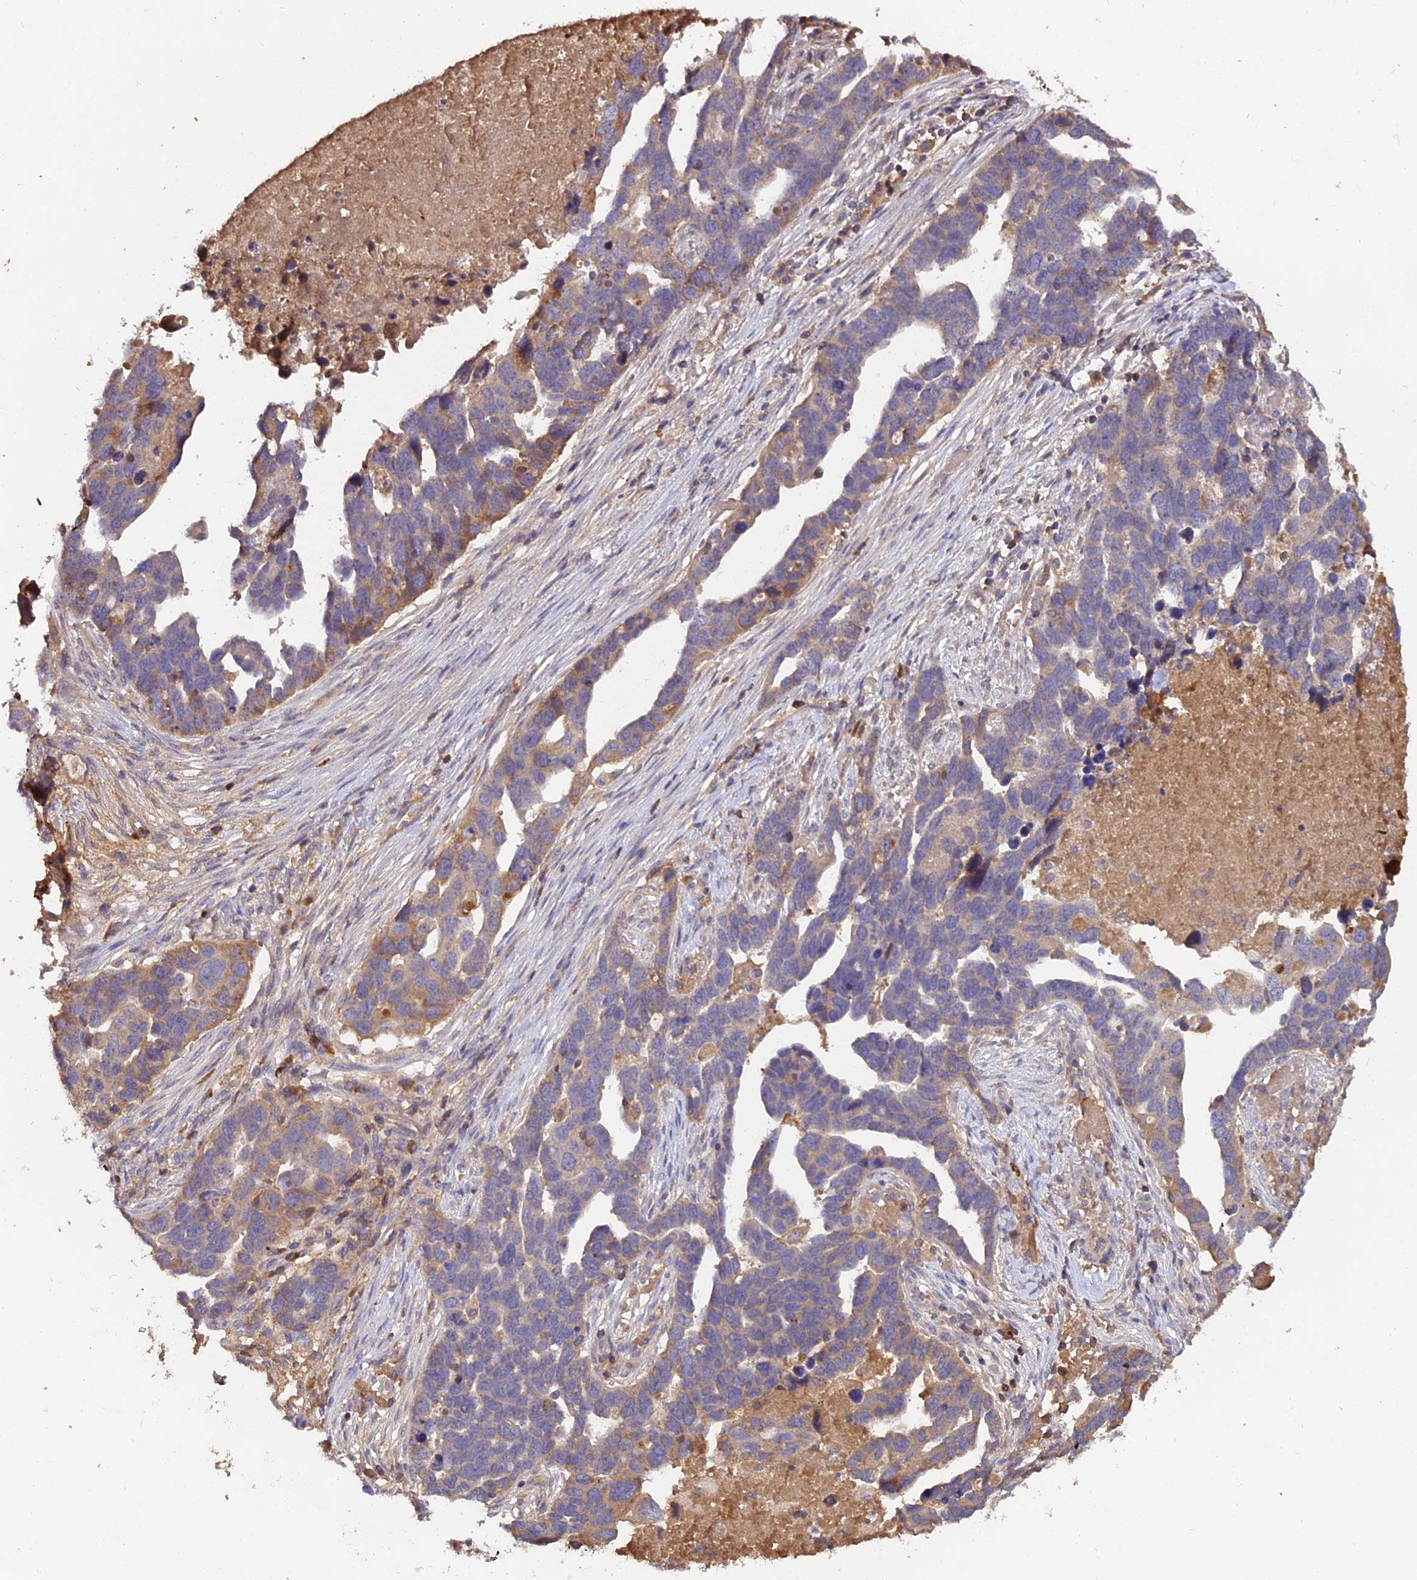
{"staining": {"intensity": "weak", "quantity": ">75%", "location": "cytoplasmic/membranous"}, "tissue": "ovarian cancer", "cell_type": "Tumor cells", "image_type": "cancer", "snomed": [{"axis": "morphology", "description": "Cystadenocarcinoma, serous, NOS"}, {"axis": "topography", "description": "Ovary"}], "caption": "Brown immunohistochemical staining in human serous cystadenocarcinoma (ovarian) reveals weak cytoplasmic/membranous expression in approximately >75% of tumor cells.", "gene": "KCTD16", "patient": {"sex": "female", "age": 54}}